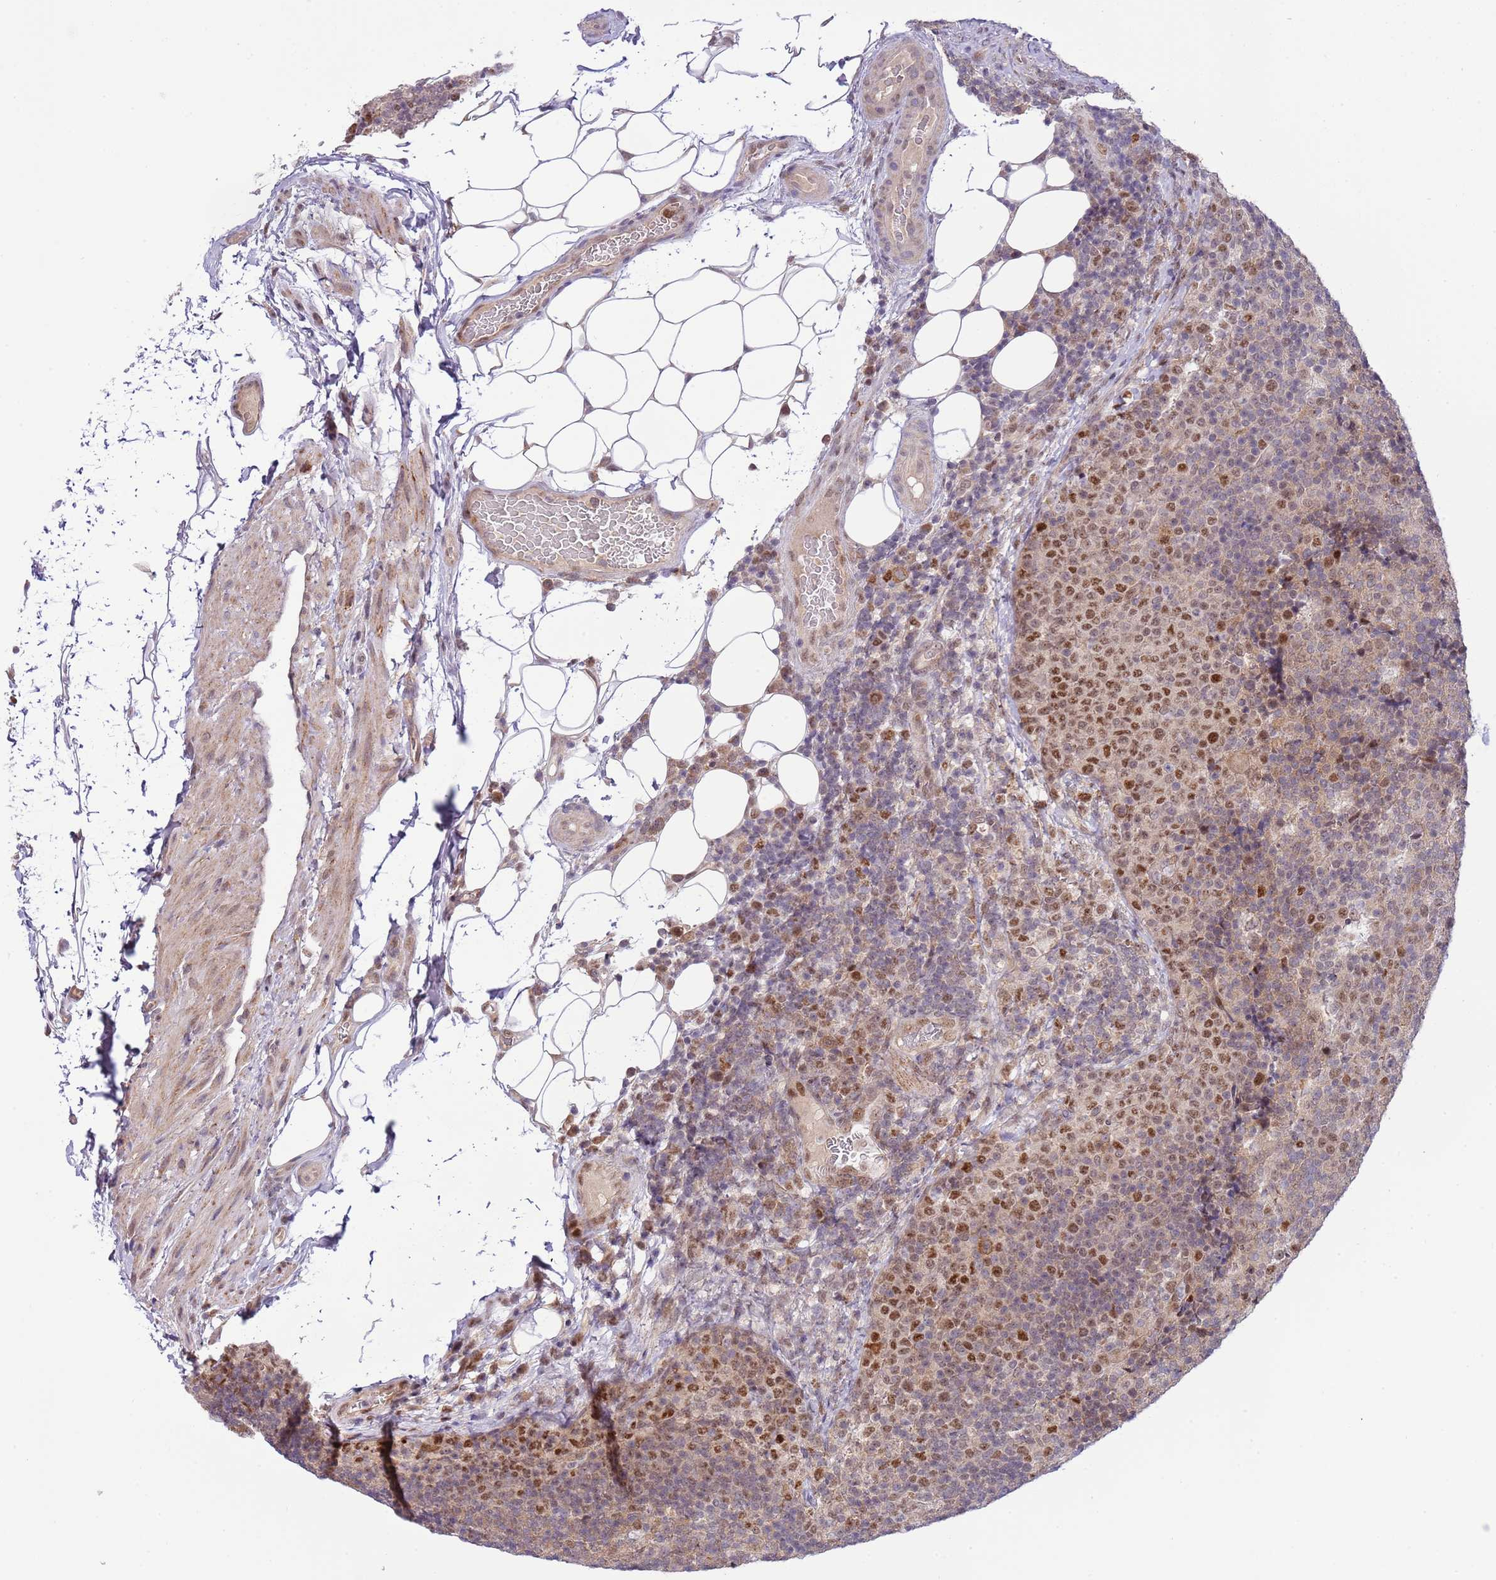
{"staining": {"intensity": "moderate", "quantity": "25%-75%", "location": "nuclear"}, "tissue": "lymph node", "cell_type": "Non-germinal center cells", "image_type": "normal", "snomed": [{"axis": "morphology", "description": "Normal tissue, NOS"}, {"axis": "topography", "description": "Lymph node"}], "caption": "High-power microscopy captured an immunohistochemistry (IHC) histopathology image of unremarkable lymph node, revealing moderate nuclear staining in about 25%-75% of non-germinal center cells.", "gene": "CHD1", "patient": {"sex": "female", "age": 31}}